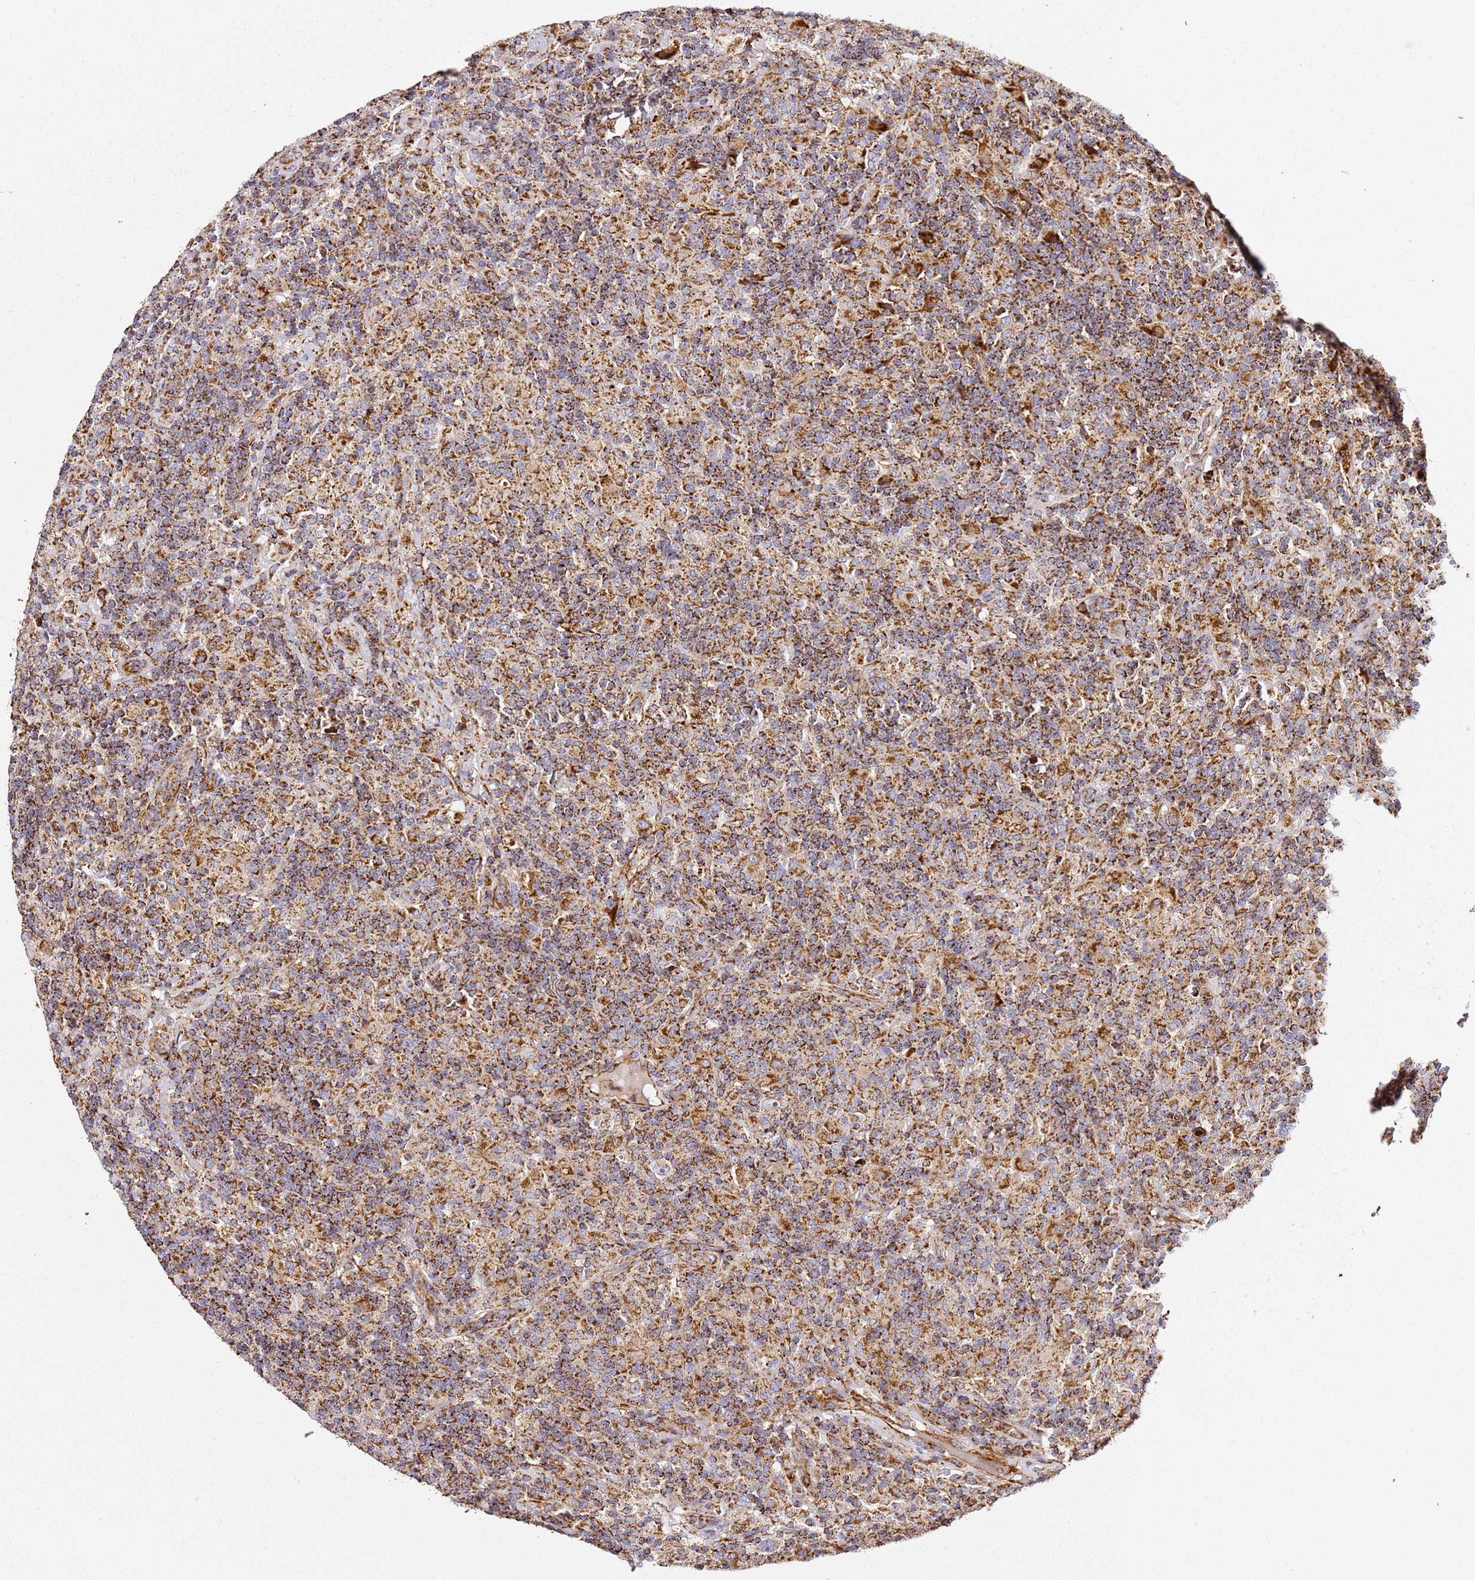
{"staining": {"intensity": "strong", "quantity": ">75%", "location": "cytoplasmic/membranous"}, "tissue": "lymphoma", "cell_type": "Tumor cells", "image_type": "cancer", "snomed": [{"axis": "morphology", "description": "Hodgkin's disease, NOS"}, {"axis": "topography", "description": "Lymph node"}], "caption": "Human Hodgkin's disease stained with a brown dye demonstrates strong cytoplasmic/membranous positive positivity in about >75% of tumor cells.", "gene": "NDUFA3", "patient": {"sex": "male", "age": 70}}